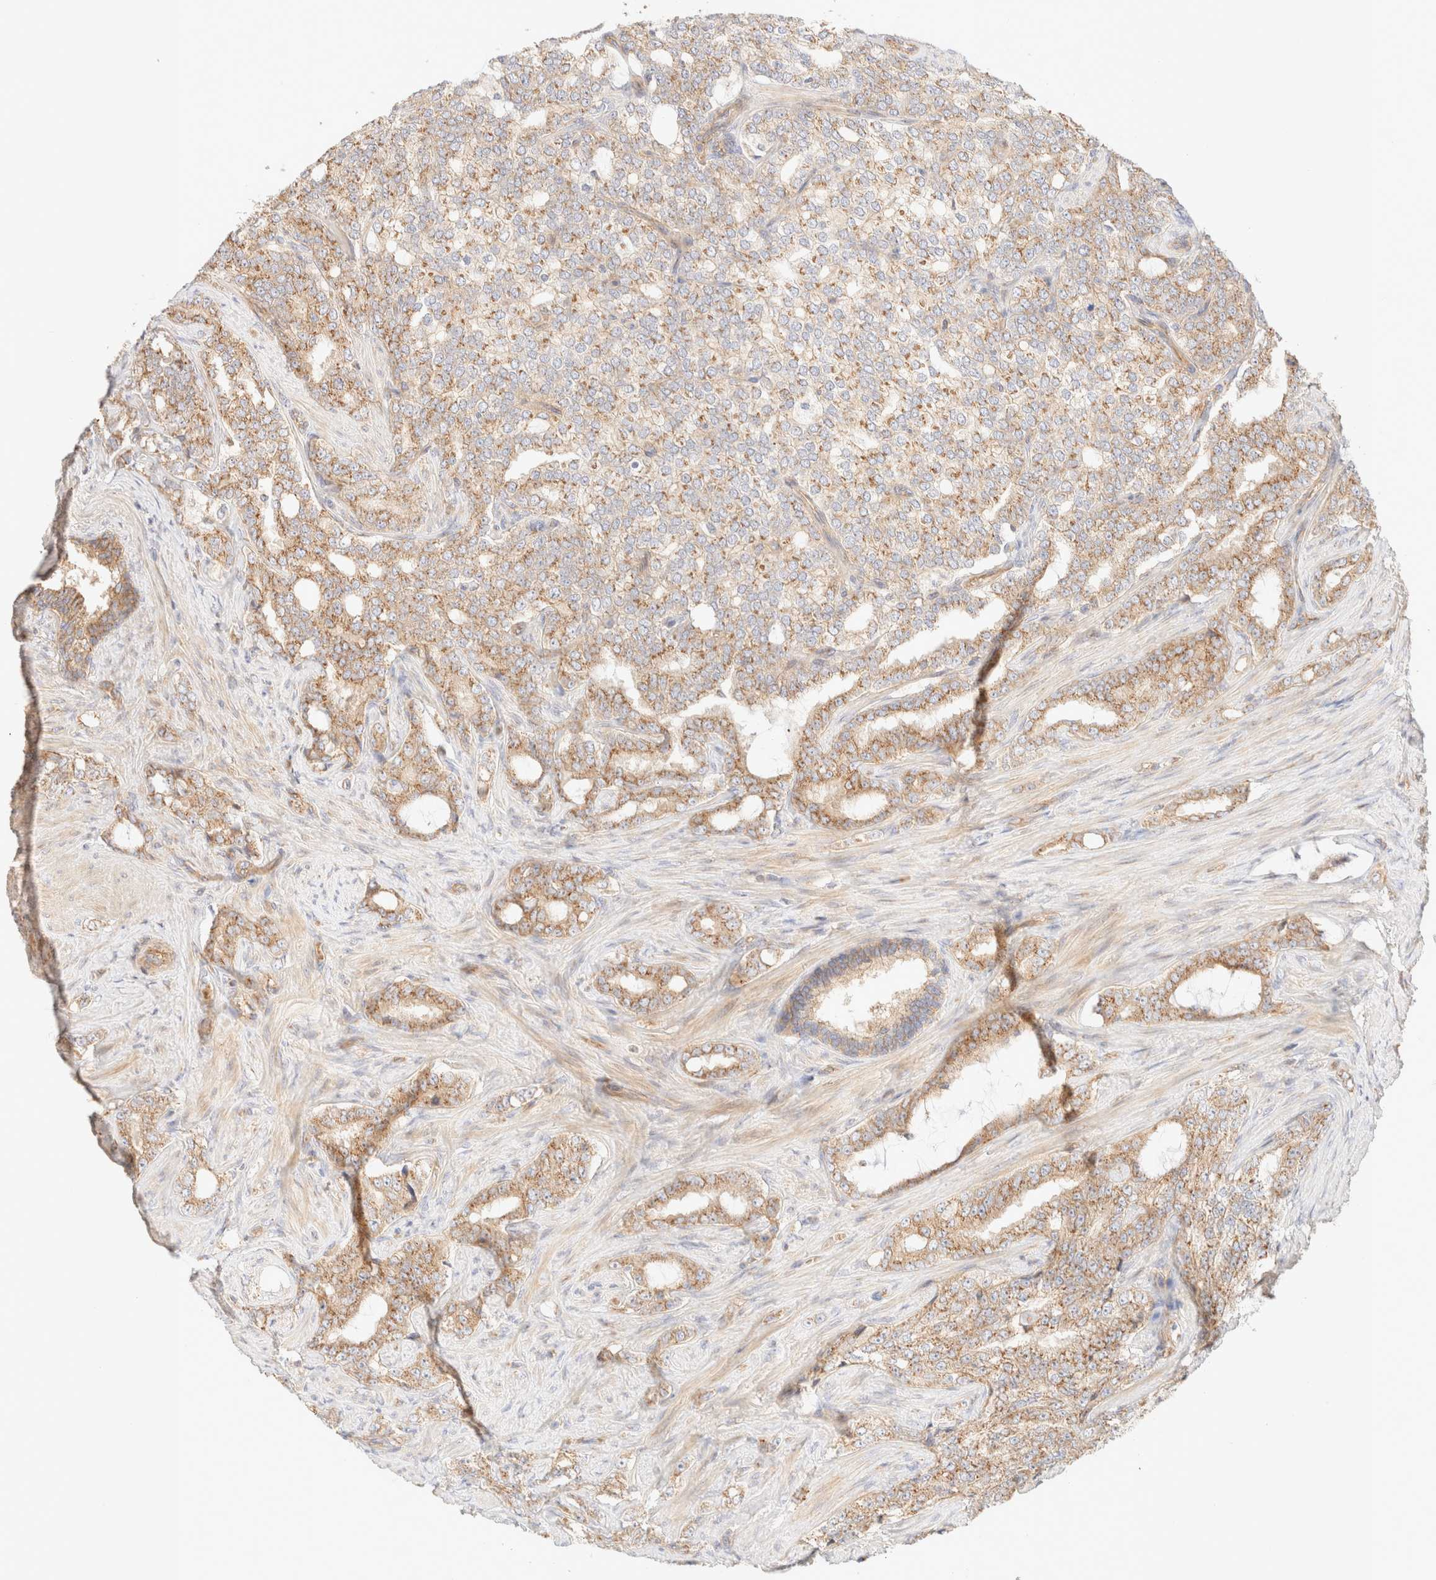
{"staining": {"intensity": "moderate", "quantity": ">75%", "location": "cytoplasmic/membranous"}, "tissue": "prostate cancer", "cell_type": "Tumor cells", "image_type": "cancer", "snomed": [{"axis": "morphology", "description": "Adenocarcinoma, High grade"}, {"axis": "topography", "description": "Prostate"}], "caption": "Protein expression analysis of prostate cancer (adenocarcinoma (high-grade)) displays moderate cytoplasmic/membranous positivity in approximately >75% of tumor cells.", "gene": "MYO10", "patient": {"sex": "male", "age": 64}}